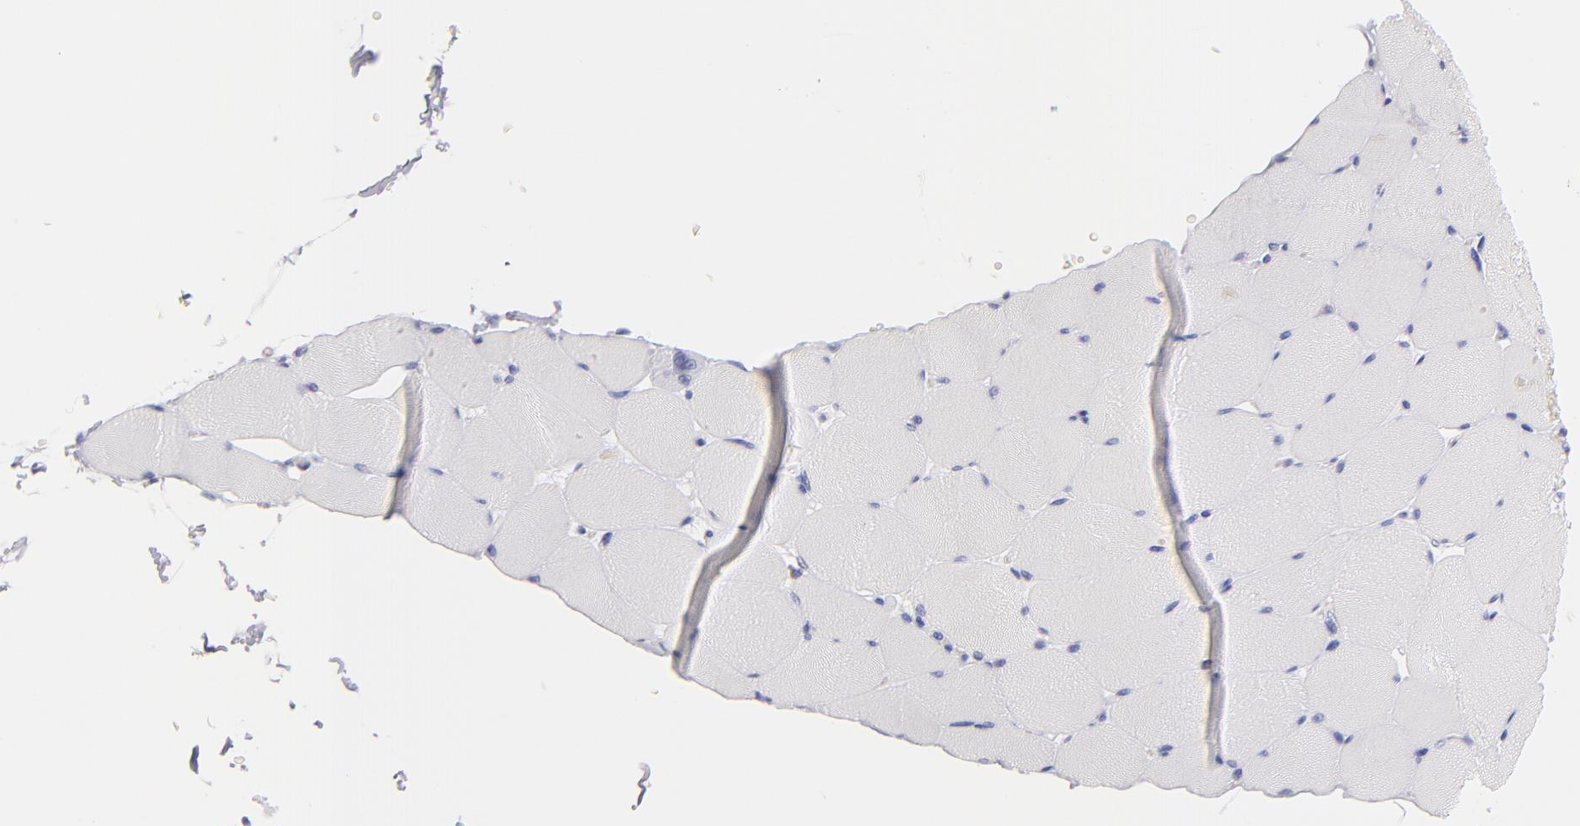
{"staining": {"intensity": "negative", "quantity": "none", "location": "none"}, "tissue": "skeletal muscle", "cell_type": "Myocytes", "image_type": "normal", "snomed": [{"axis": "morphology", "description": "Normal tissue, NOS"}, {"axis": "topography", "description": "Skeletal muscle"}], "caption": "Human skeletal muscle stained for a protein using immunohistochemistry exhibits no expression in myocytes.", "gene": "PRF1", "patient": {"sex": "male", "age": 62}}